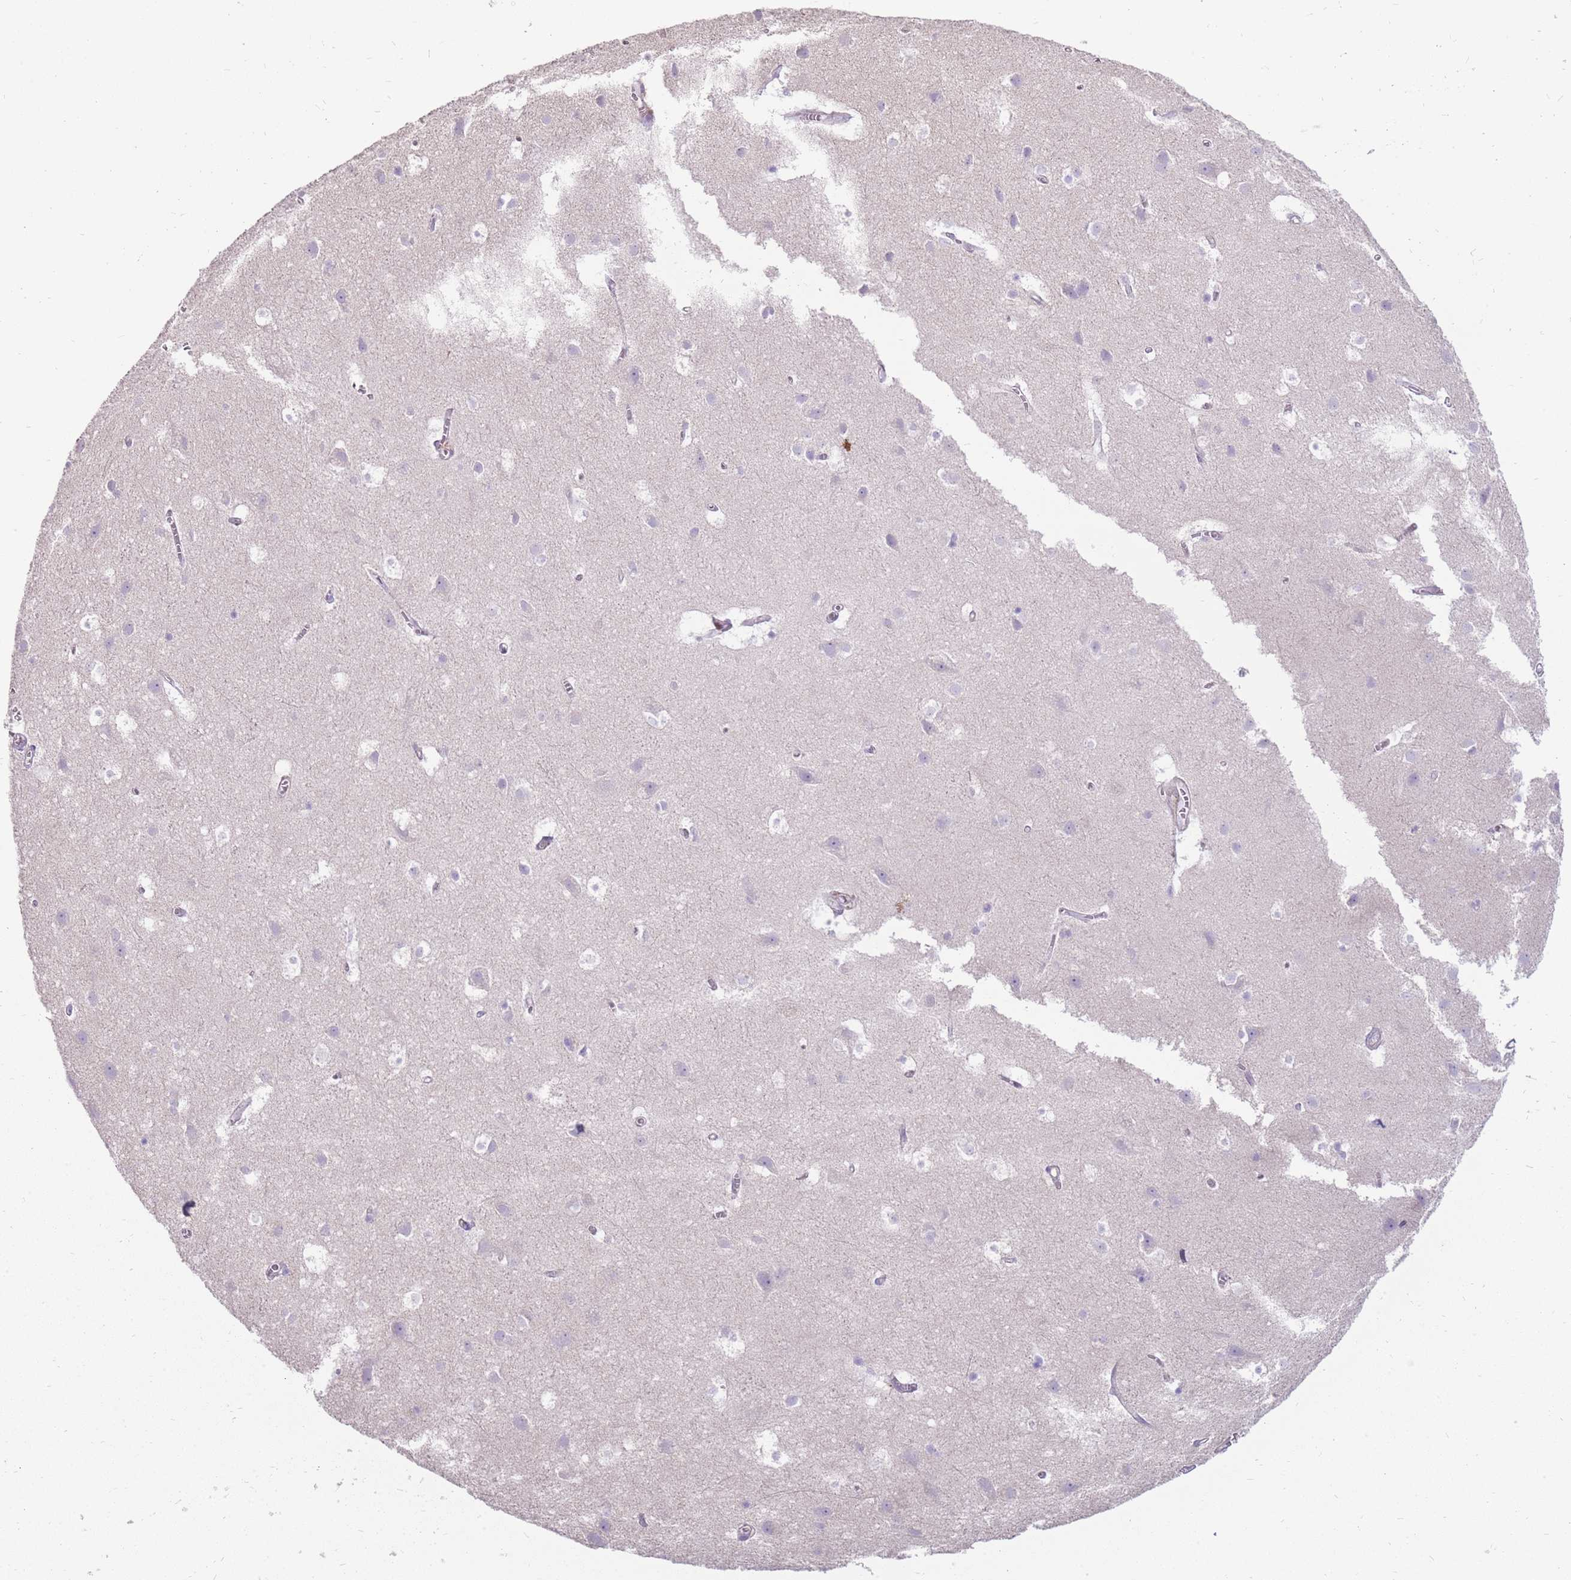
{"staining": {"intensity": "negative", "quantity": "none", "location": "none"}, "tissue": "cerebral cortex", "cell_type": "Endothelial cells", "image_type": "normal", "snomed": [{"axis": "morphology", "description": "Normal tissue, NOS"}, {"axis": "topography", "description": "Cerebral cortex"}], "caption": "Immunohistochemistry micrograph of benign cerebral cortex: human cerebral cortex stained with DAB (3,3'-diaminobenzidine) reveals no significant protein staining in endothelial cells.", "gene": "MCUB", "patient": {"sex": "male", "age": 54}}